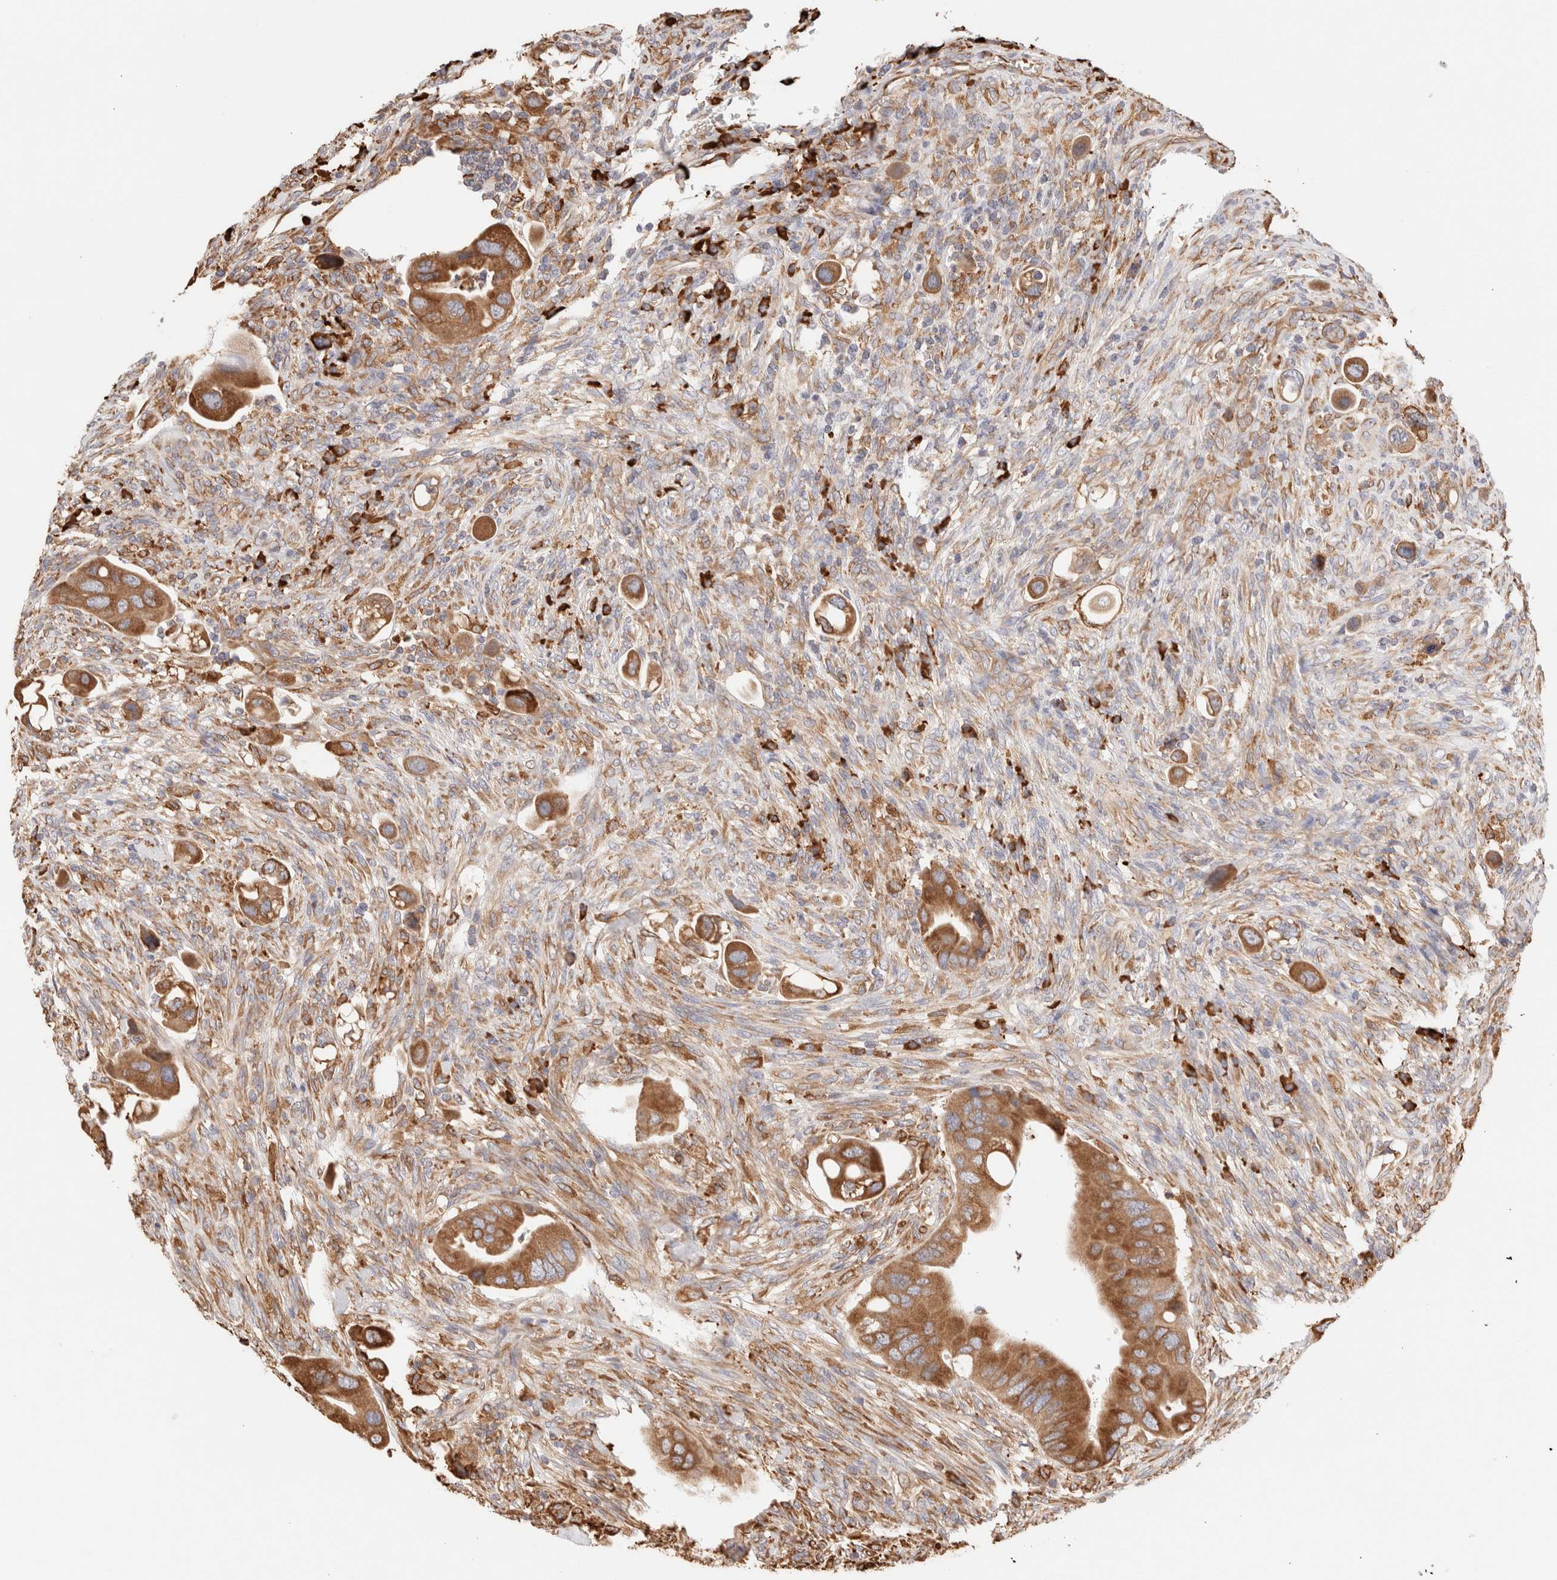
{"staining": {"intensity": "moderate", "quantity": ">75%", "location": "cytoplasmic/membranous"}, "tissue": "colorectal cancer", "cell_type": "Tumor cells", "image_type": "cancer", "snomed": [{"axis": "morphology", "description": "Adenocarcinoma, NOS"}, {"axis": "topography", "description": "Rectum"}], "caption": "Adenocarcinoma (colorectal) stained with a protein marker exhibits moderate staining in tumor cells.", "gene": "FER", "patient": {"sex": "female", "age": 57}}